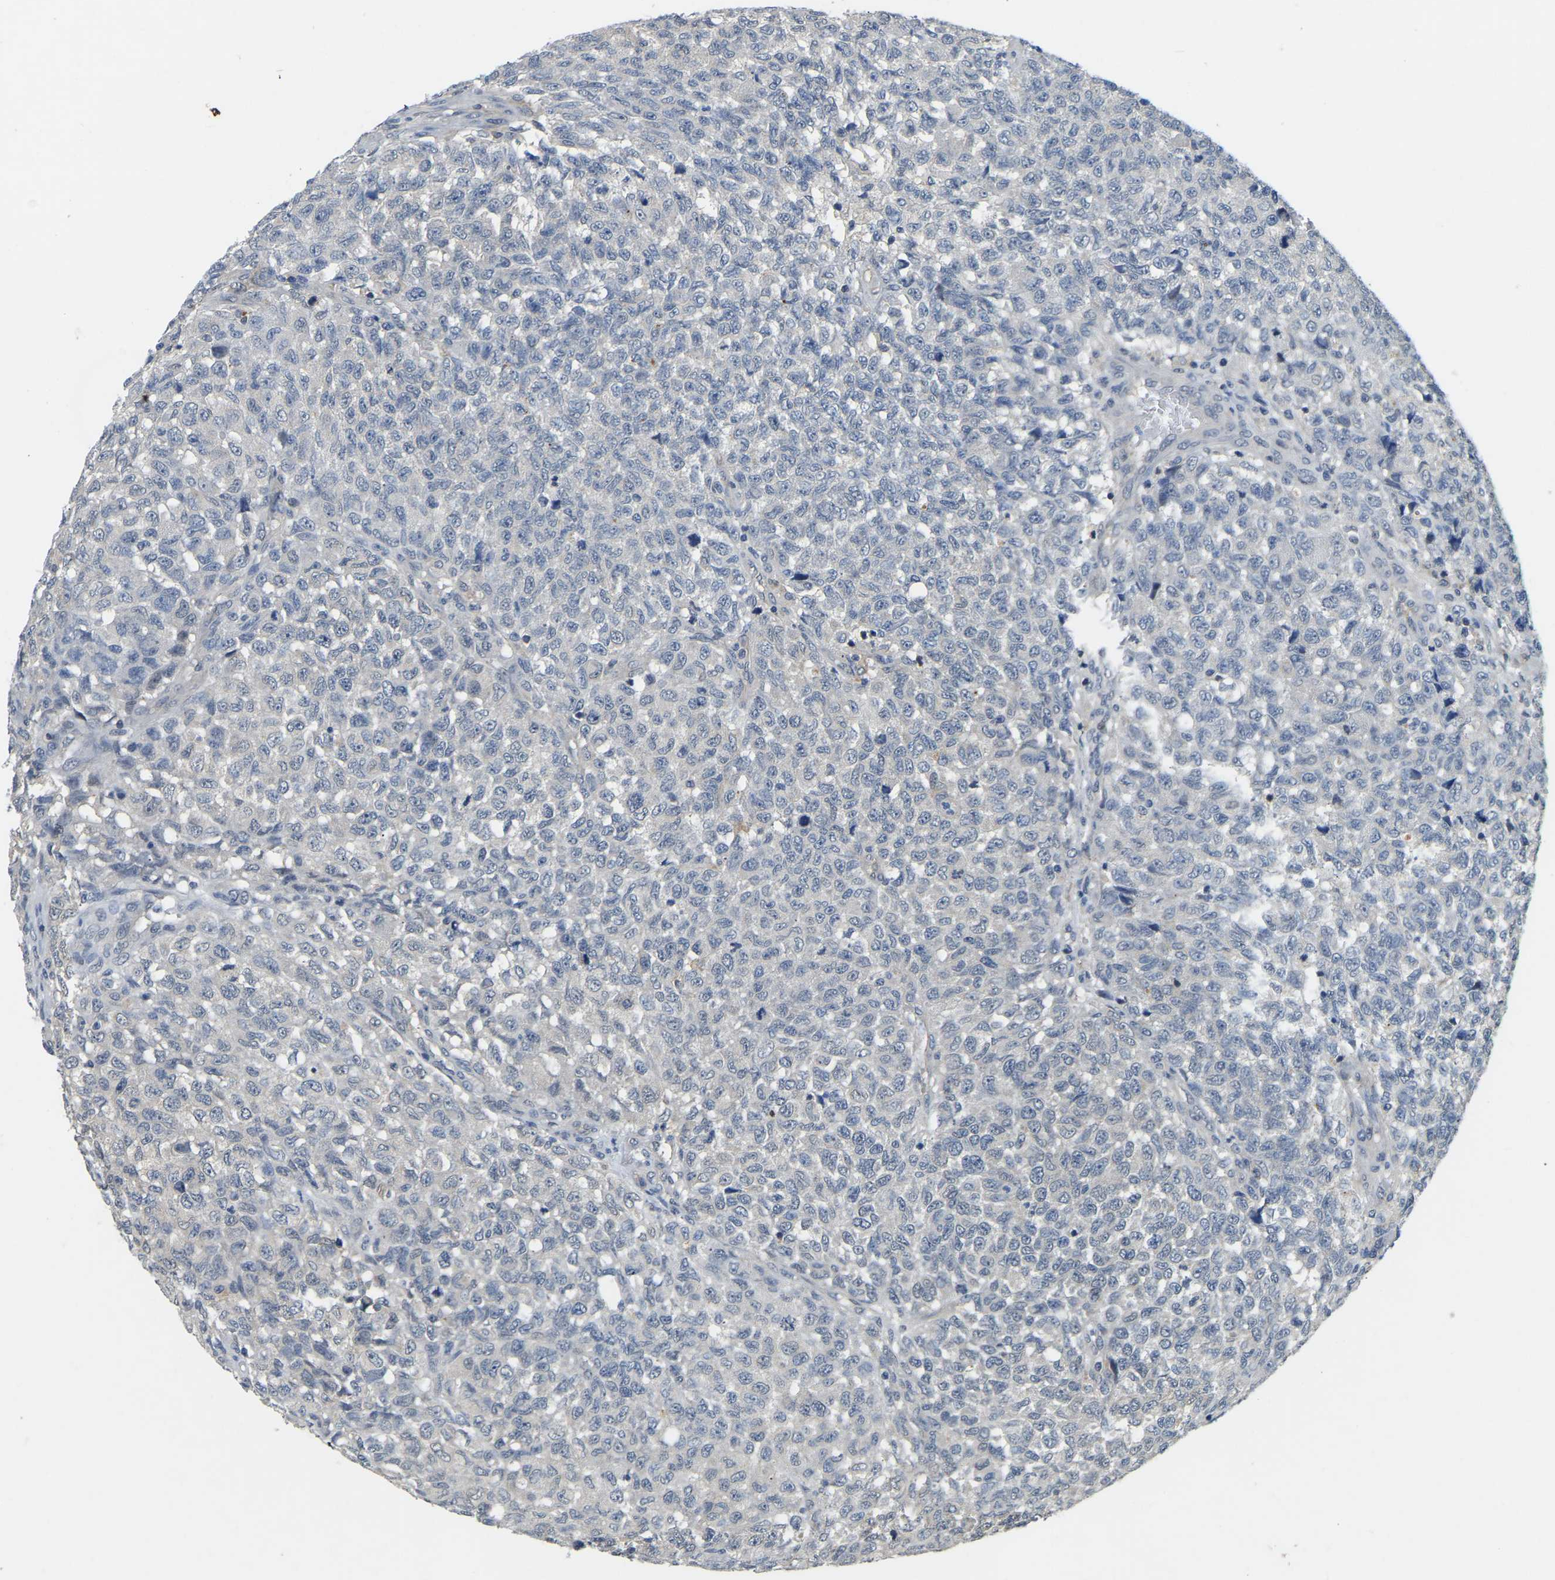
{"staining": {"intensity": "negative", "quantity": "none", "location": "none"}, "tissue": "testis cancer", "cell_type": "Tumor cells", "image_type": "cancer", "snomed": [{"axis": "morphology", "description": "Seminoma, NOS"}, {"axis": "topography", "description": "Testis"}], "caption": "This is an IHC photomicrograph of testis cancer (seminoma). There is no positivity in tumor cells.", "gene": "AHNAK", "patient": {"sex": "male", "age": 59}}